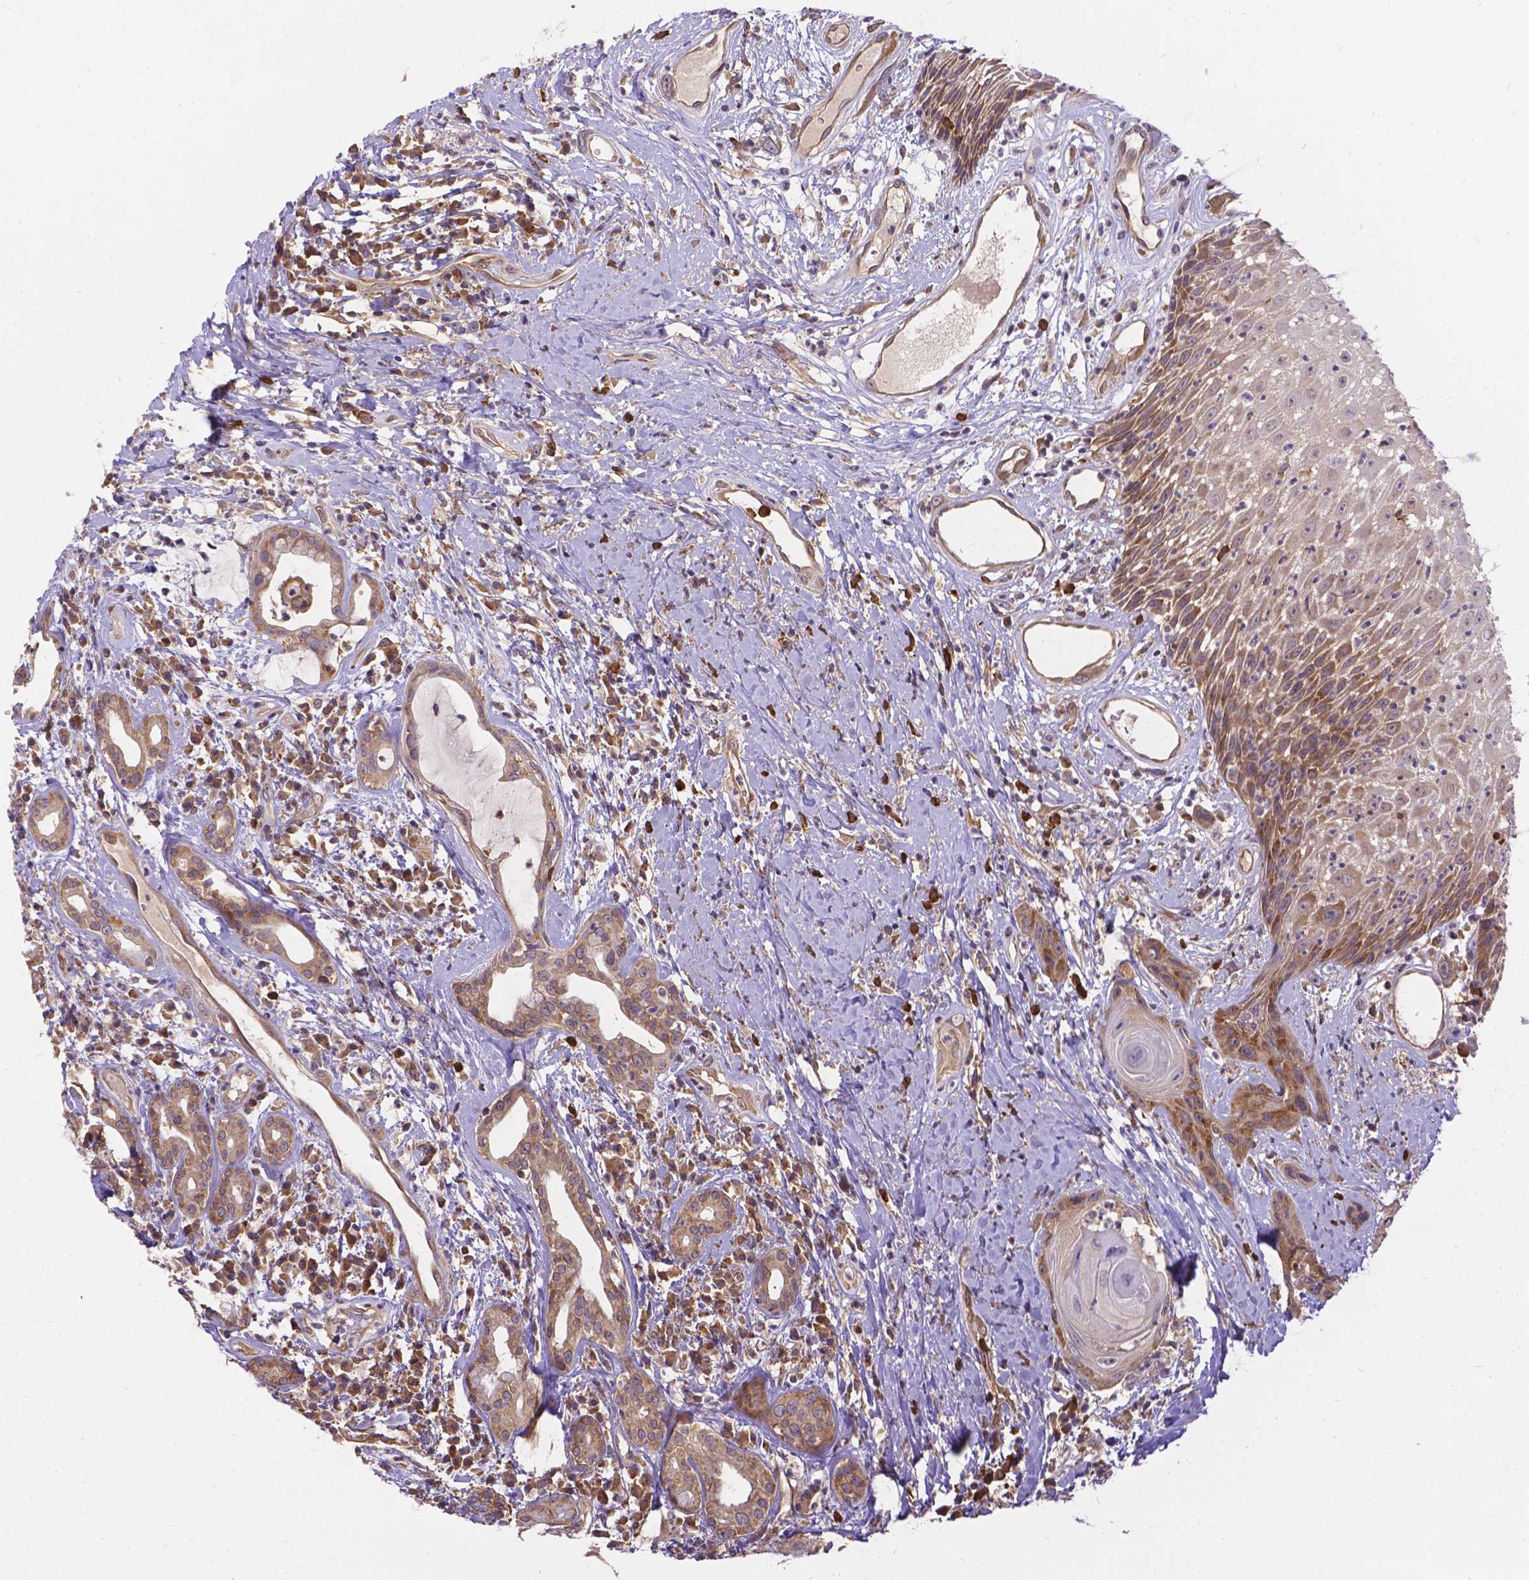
{"staining": {"intensity": "moderate", "quantity": ">75%", "location": "cytoplasmic/membranous"}, "tissue": "head and neck cancer", "cell_type": "Tumor cells", "image_type": "cancer", "snomed": [{"axis": "morphology", "description": "Squamous cell carcinoma, NOS"}, {"axis": "topography", "description": "Head-Neck"}], "caption": "Immunohistochemistry micrograph of human head and neck squamous cell carcinoma stained for a protein (brown), which exhibits medium levels of moderate cytoplasmic/membranous staining in approximately >75% of tumor cells.", "gene": "DENND6A", "patient": {"sex": "male", "age": 57}}